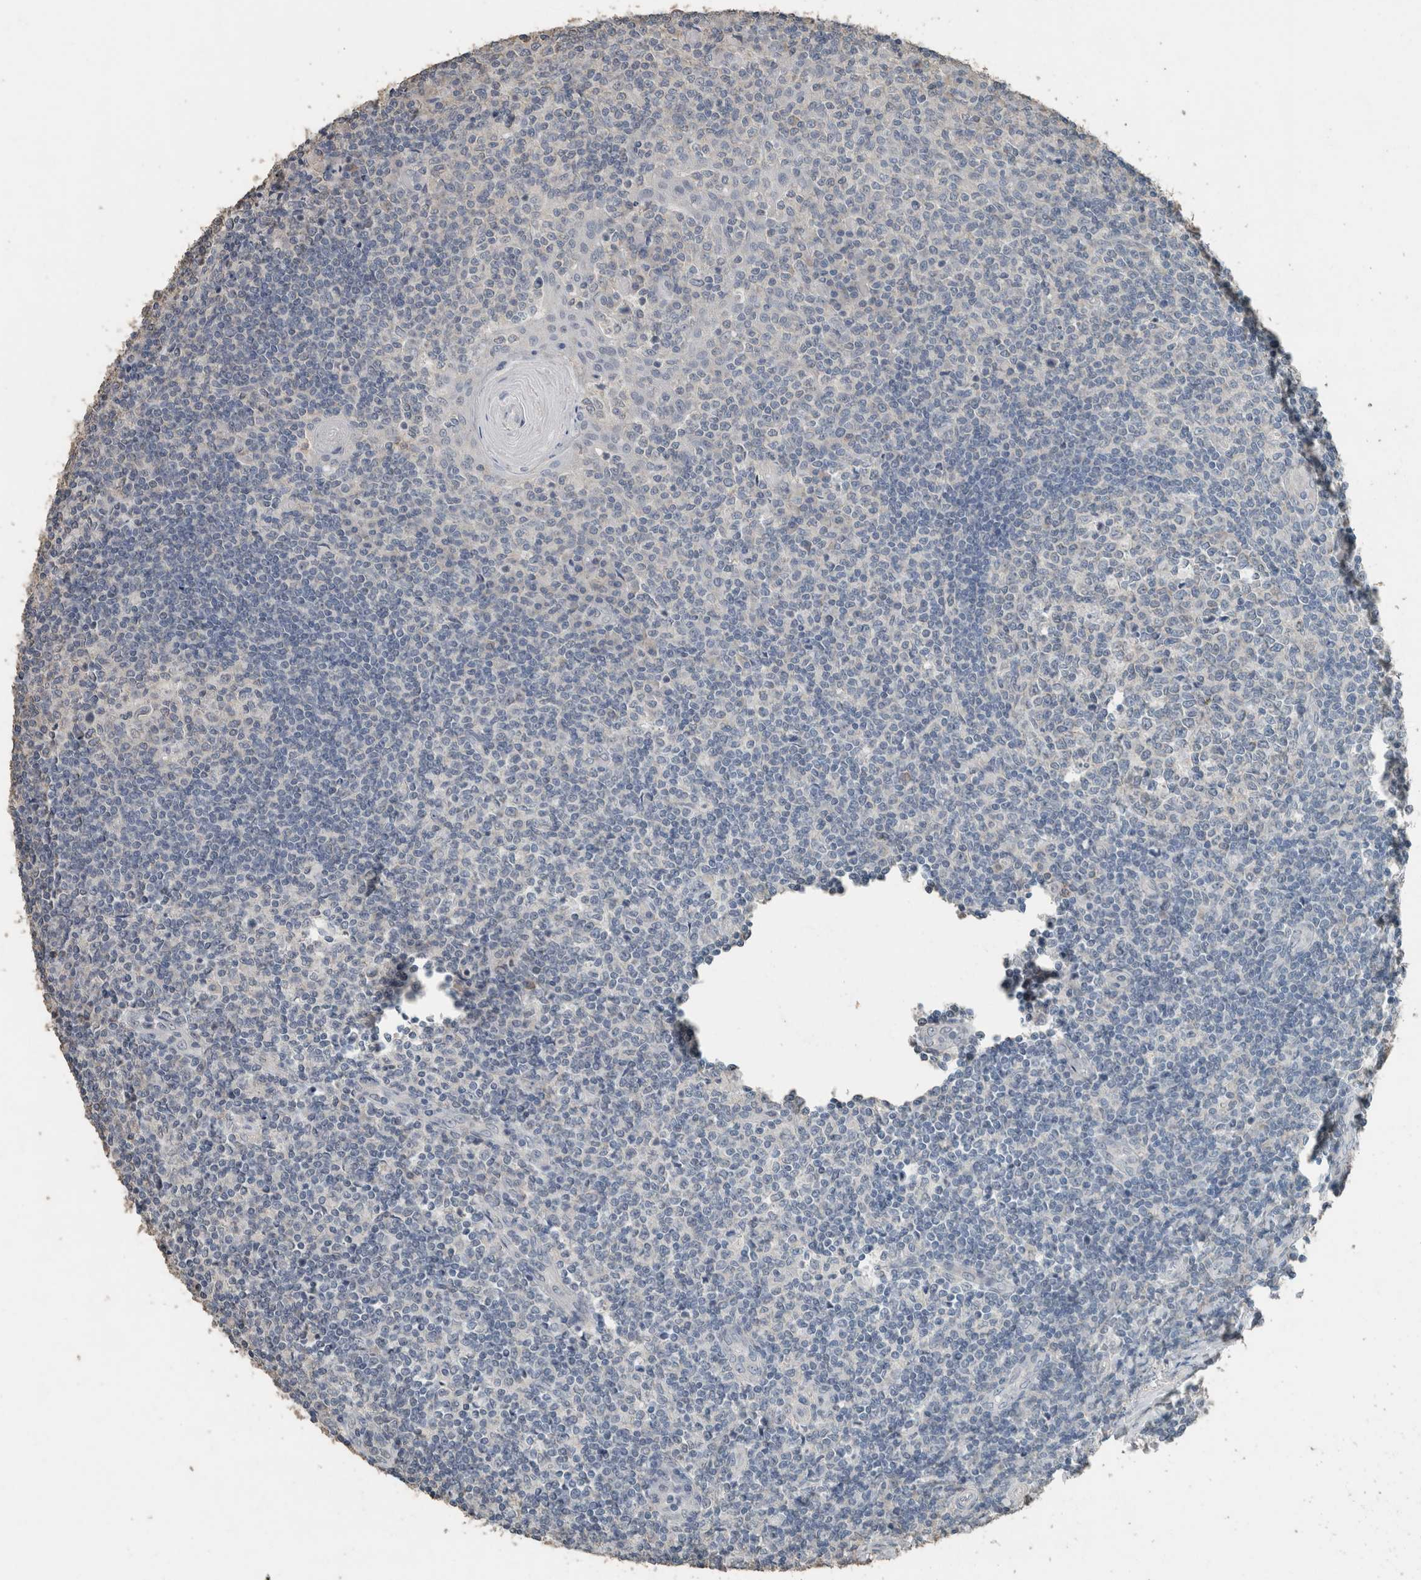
{"staining": {"intensity": "weak", "quantity": "<25%", "location": "cytoplasmic/membranous"}, "tissue": "tonsil", "cell_type": "Germinal center cells", "image_type": "normal", "snomed": [{"axis": "morphology", "description": "Normal tissue, NOS"}, {"axis": "topography", "description": "Tonsil"}], "caption": "There is no significant positivity in germinal center cells of tonsil.", "gene": "ACVR2B", "patient": {"sex": "female", "age": 19}}